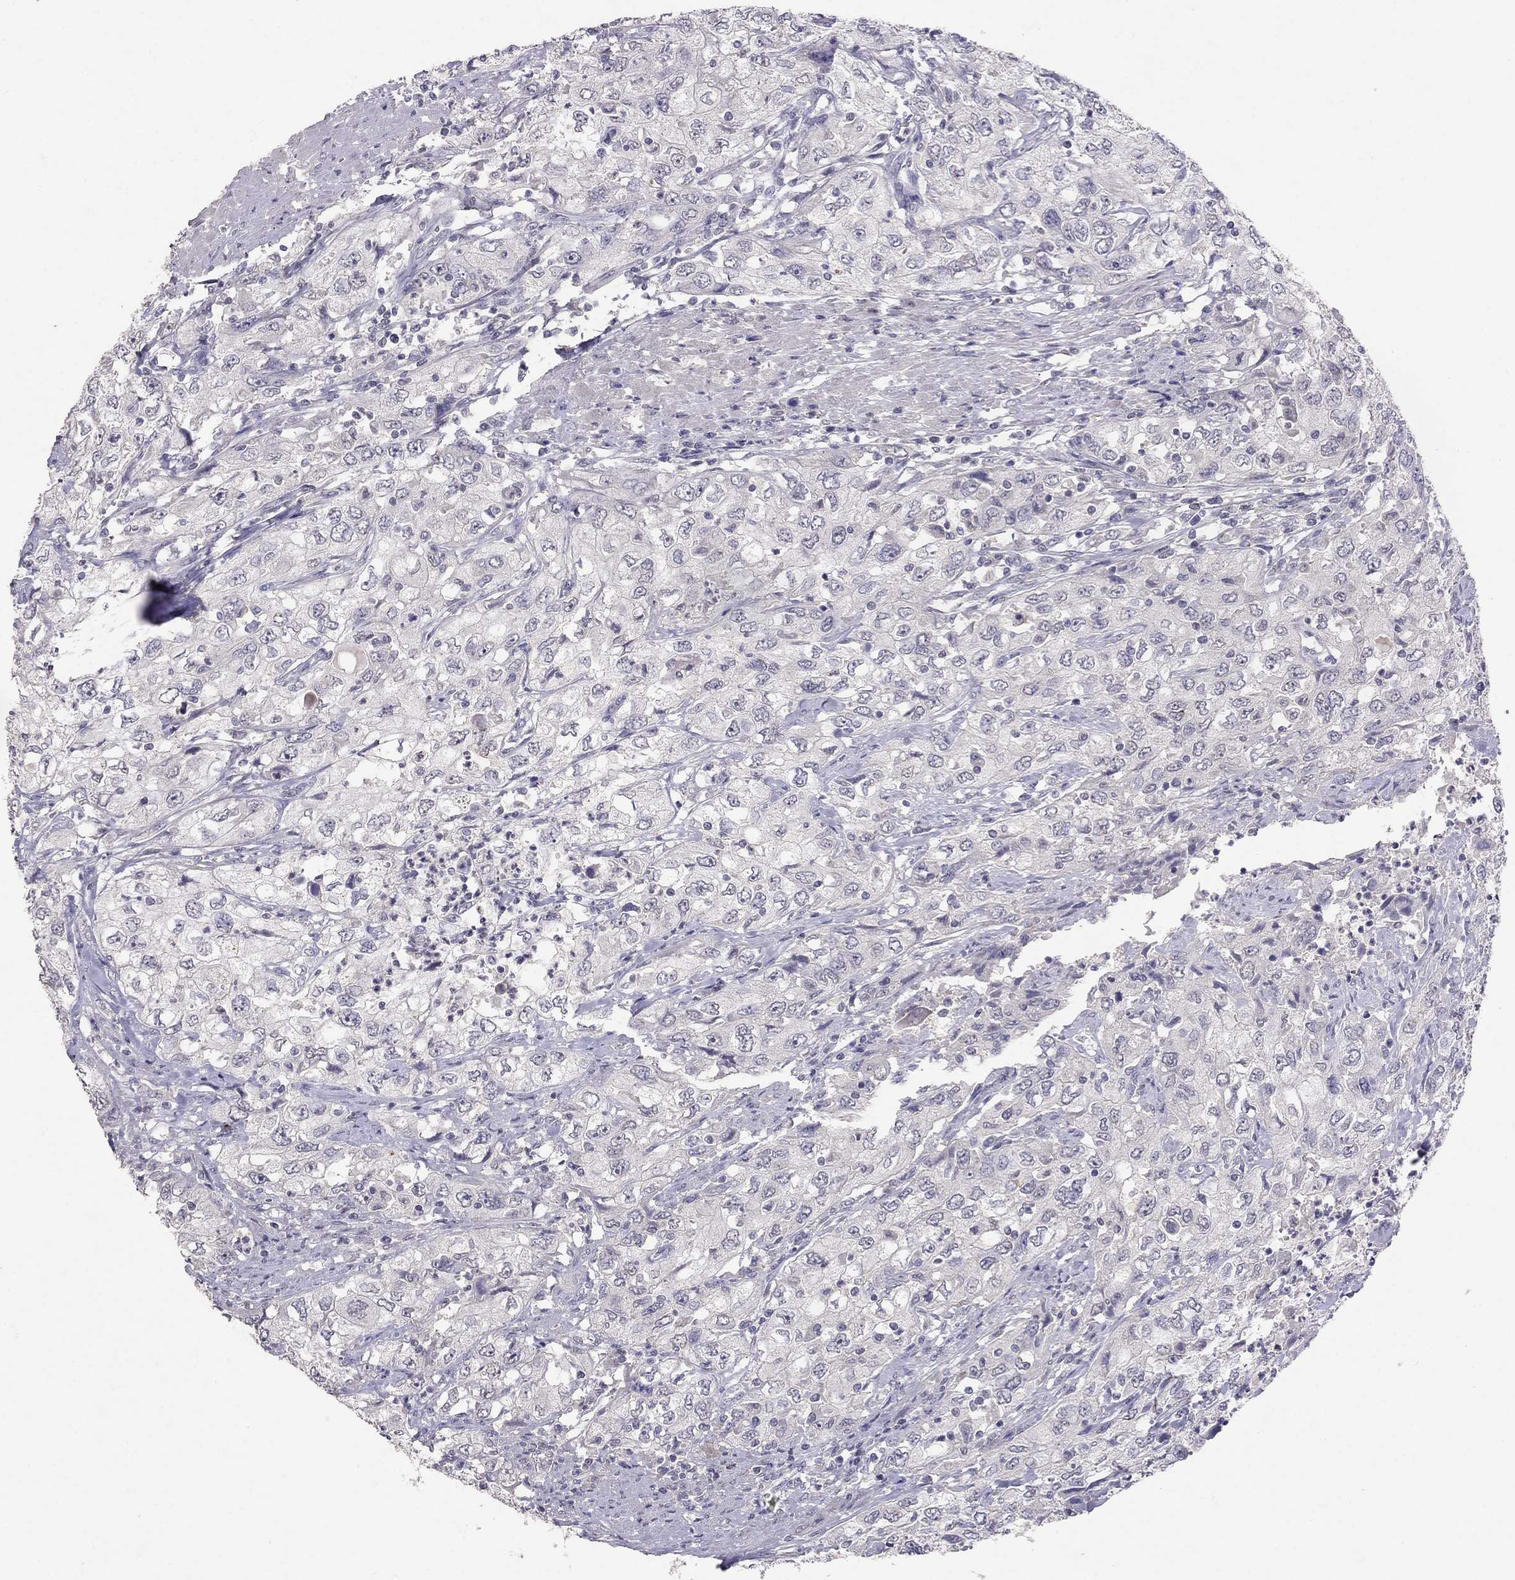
{"staining": {"intensity": "negative", "quantity": "none", "location": "none"}, "tissue": "urothelial cancer", "cell_type": "Tumor cells", "image_type": "cancer", "snomed": [{"axis": "morphology", "description": "Urothelial carcinoma, High grade"}, {"axis": "topography", "description": "Urinary bladder"}], "caption": "Histopathology image shows no significant protein staining in tumor cells of urothelial carcinoma (high-grade).", "gene": "FST", "patient": {"sex": "male", "age": 76}}